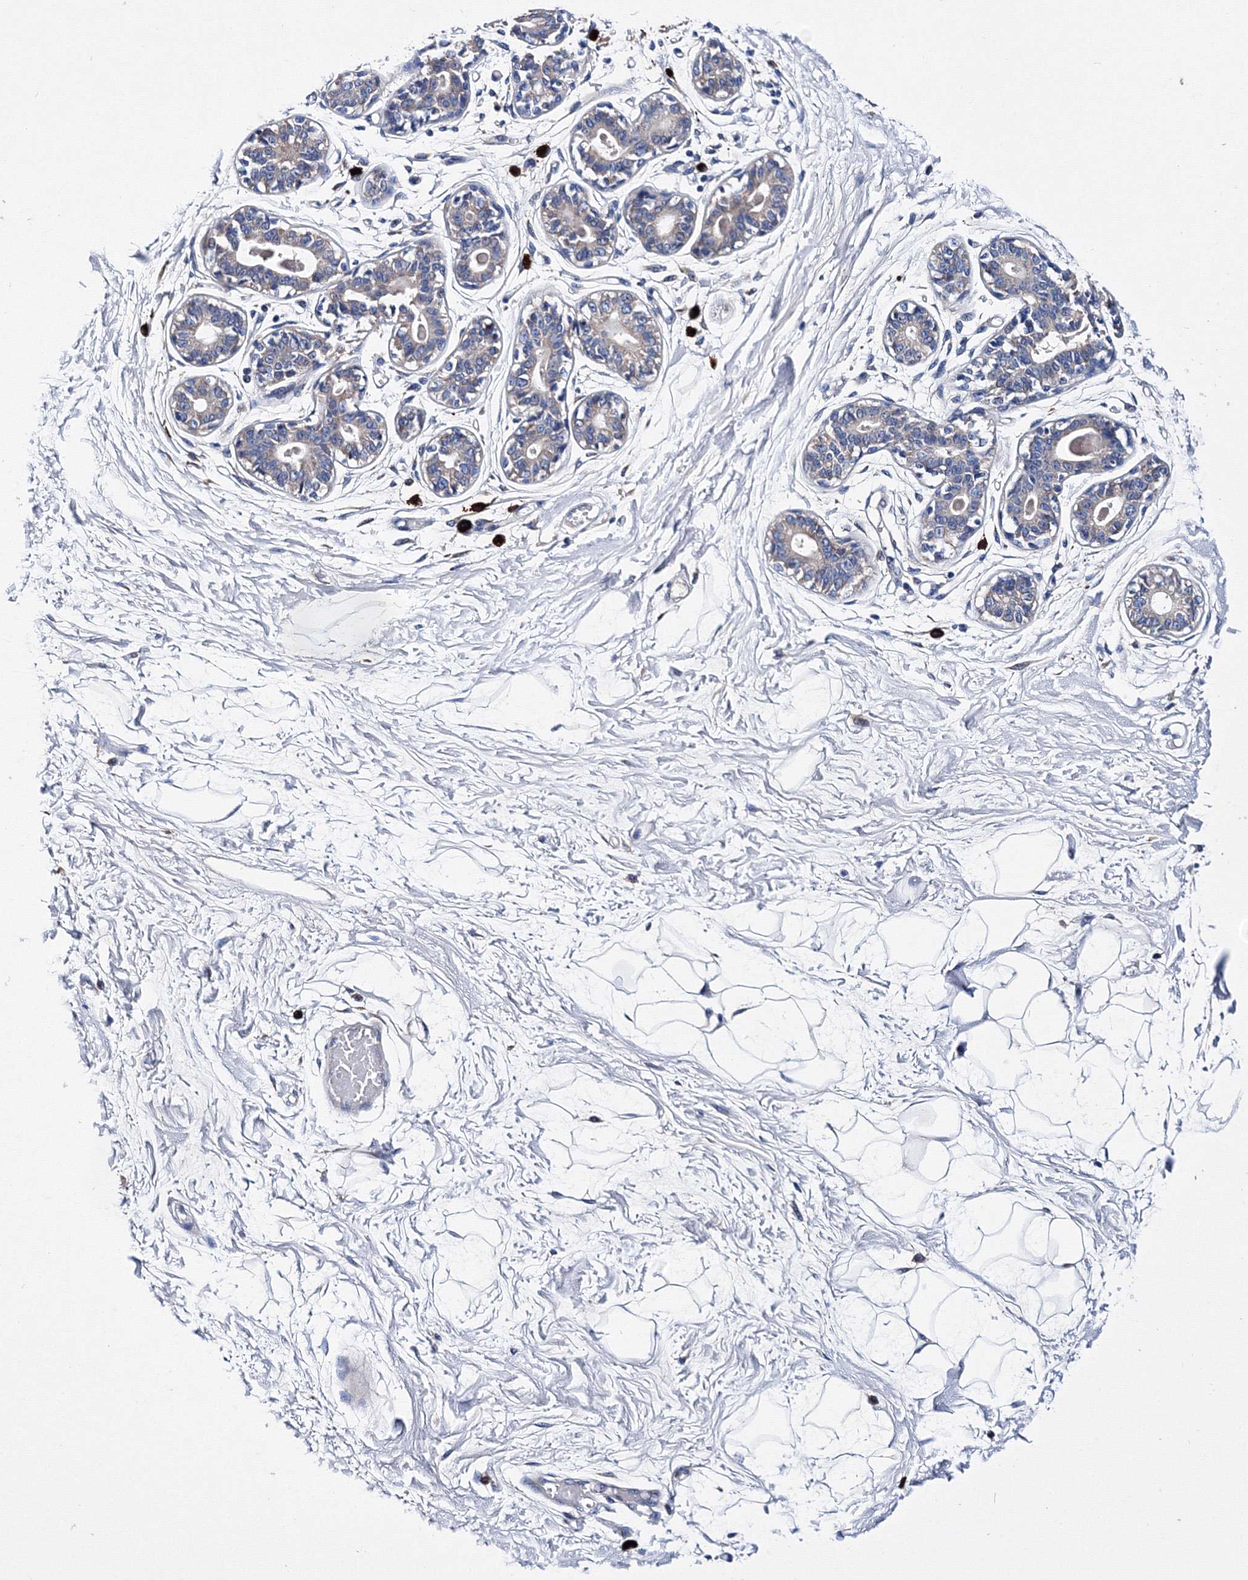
{"staining": {"intensity": "negative", "quantity": "none", "location": "none"}, "tissue": "breast", "cell_type": "Adipocytes", "image_type": "normal", "snomed": [{"axis": "morphology", "description": "Normal tissue, NOS"}, {"axis": "topography", "description": "Breast"}], "caption": "Adipocytes are negative for protein expression in normal human breast. The staining was performed using DAB to visualize the protein expression in brown, while the nuclei were stained in blue with hematoxylin (Magnification: 20x).", "gene": "TRPM2", "patient": {"sex": "female", "age": 45}}